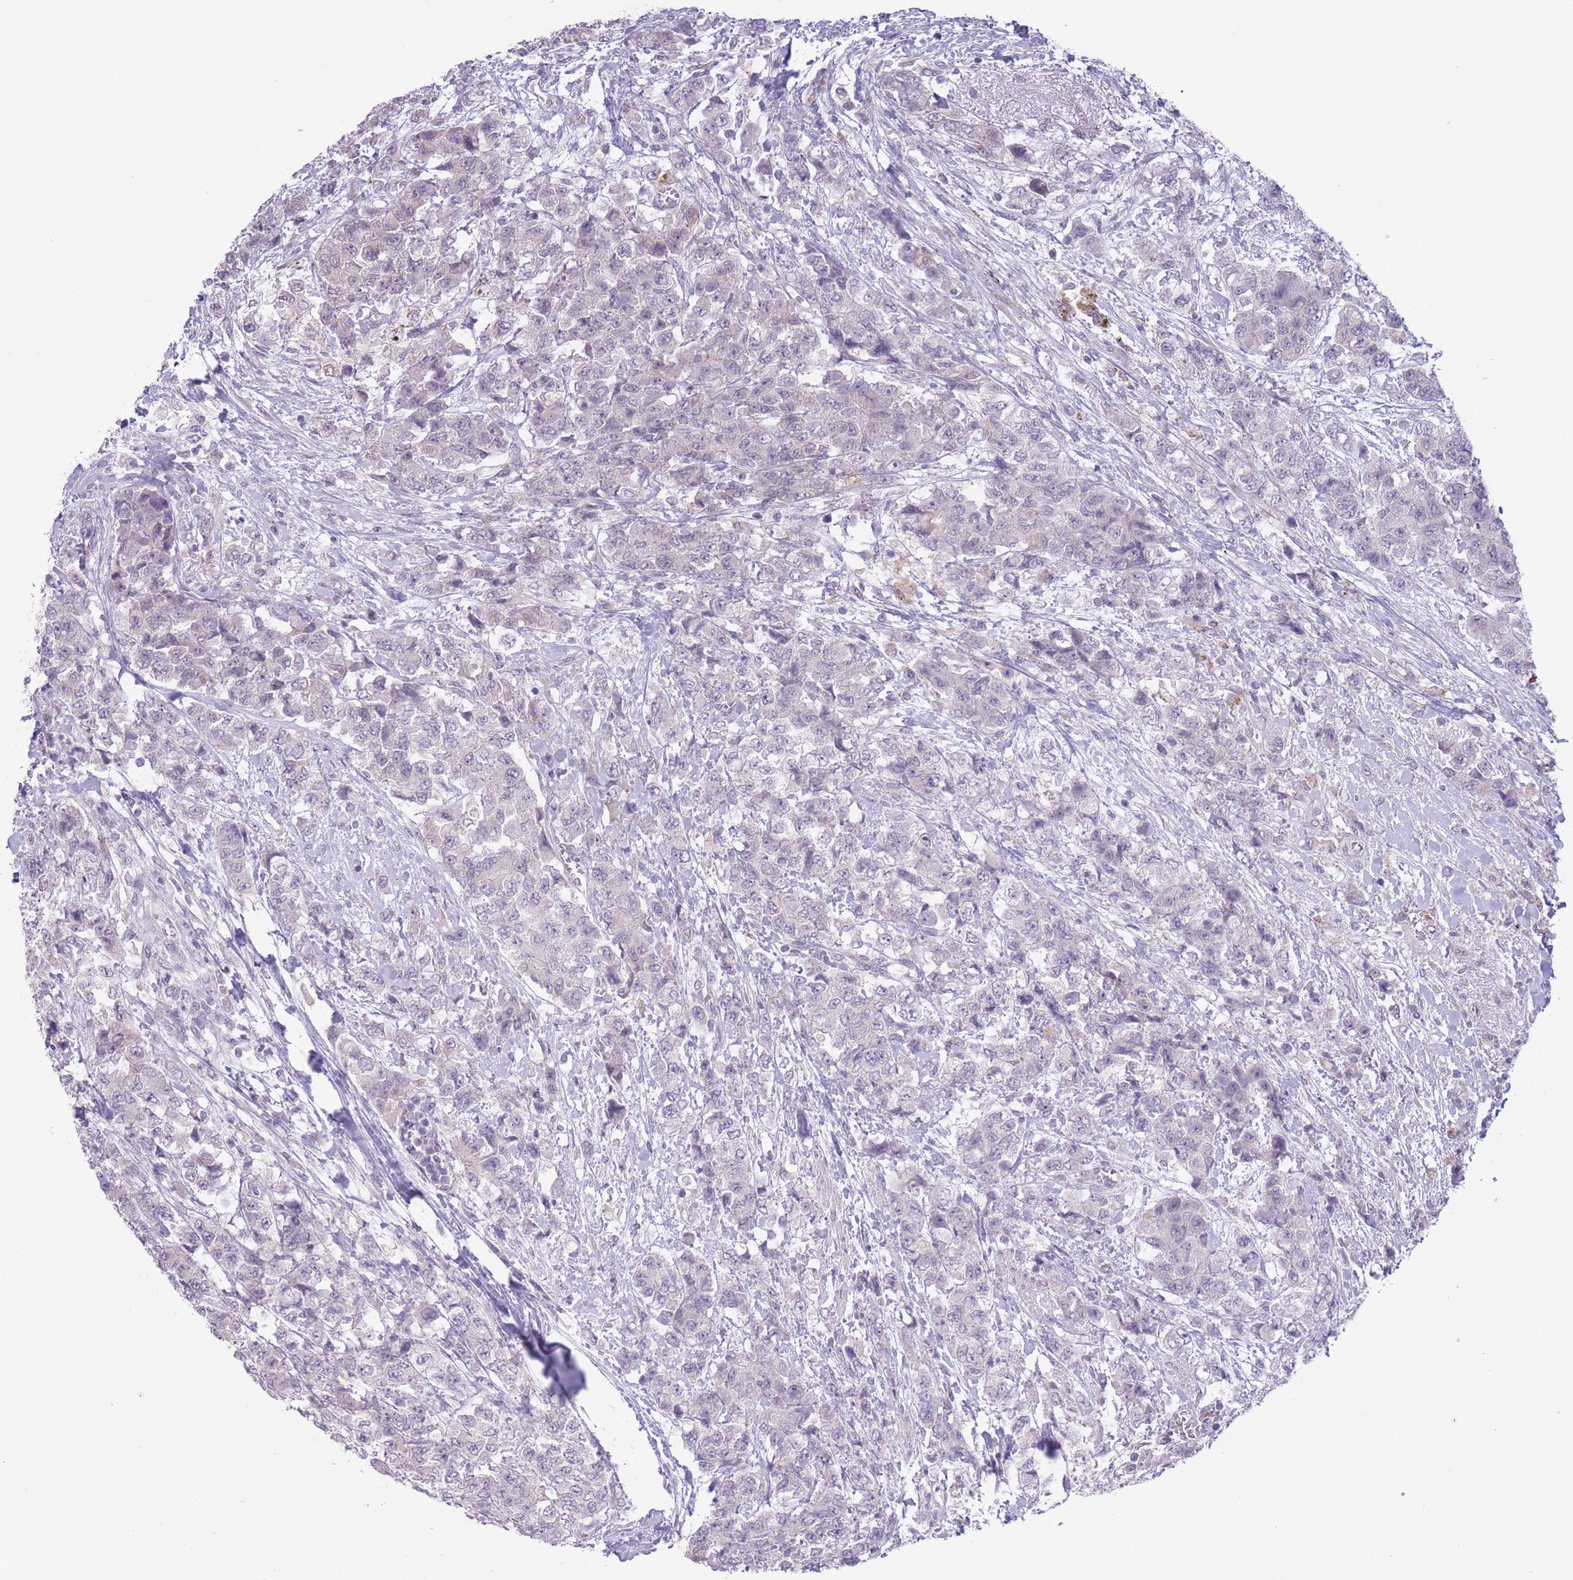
{"staining": {"intensity": "negative", "quantity": "none", "location": "none"}, "tissue": "urothelial cancer", "cell_type": "Tumor cells", "image_type": "cancer", "snomed": [{"axis": "morphology", "description": "Urothelial carcinoma, High grade"}, {"axis": "topography", "description": "Urinary bladder"}], "caption": "Tumor cells are negative for protein expression in human urothelial carcinoma (high-grade). (DAB (3,3'-diaminobenzidine) immunohistochemistry (IHC) visualized using brightfield microscopy, high magnification).", "gene": "ARPIN", "patient": {"sex": "female", "age": 78}}